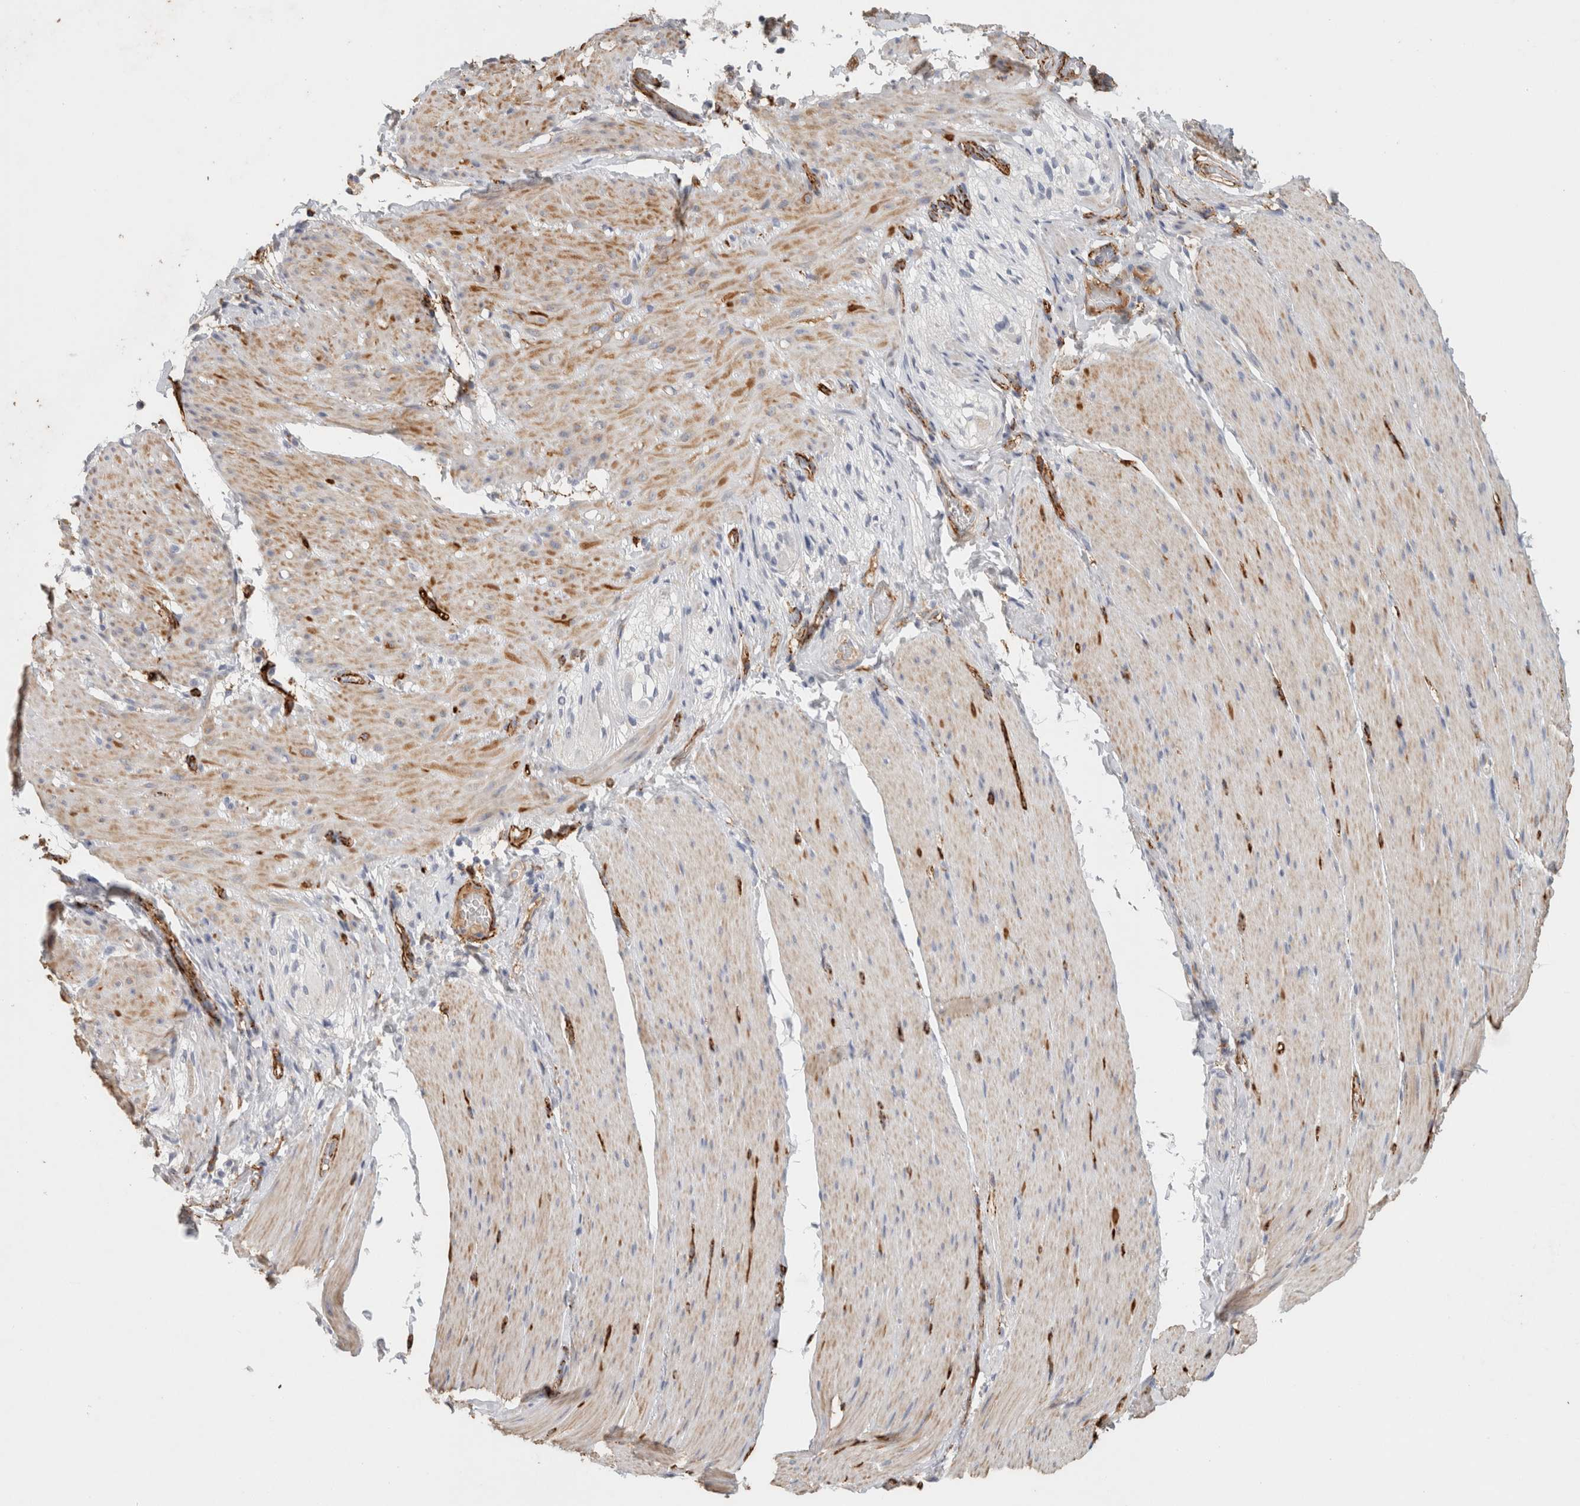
{"staining": {"intensity": "weak", "quantity": "25%-75%", "location": "cytoplasmic/membranous"}, "tissue": "smooth muscle", "cell_type": "Smooth muscle cells", "image_type": "normal", "snomed": [{"axis": "morphology", "description": "Normal tissue, NOS"}, {"axis": "topography", "description": "Smooth muscle"}, {"axis": "topography", "description": "Small intestine"}], "caption": "IHC staining of unremarkable smooth muscle, which displays low levels of weak cytoplasmic/membranous staining in approximately 25%-75% of smooth muscle cells indicating weak cytoplasmic/membranous protein positivity. The staining was performed using DAB (3,3'-diaminobenzidine) (brown) for protein detection and nuclei were counterstained in hematoxylin (blue).", "gene": "CD36", "patient": {"sex": "female", "age": 84}}